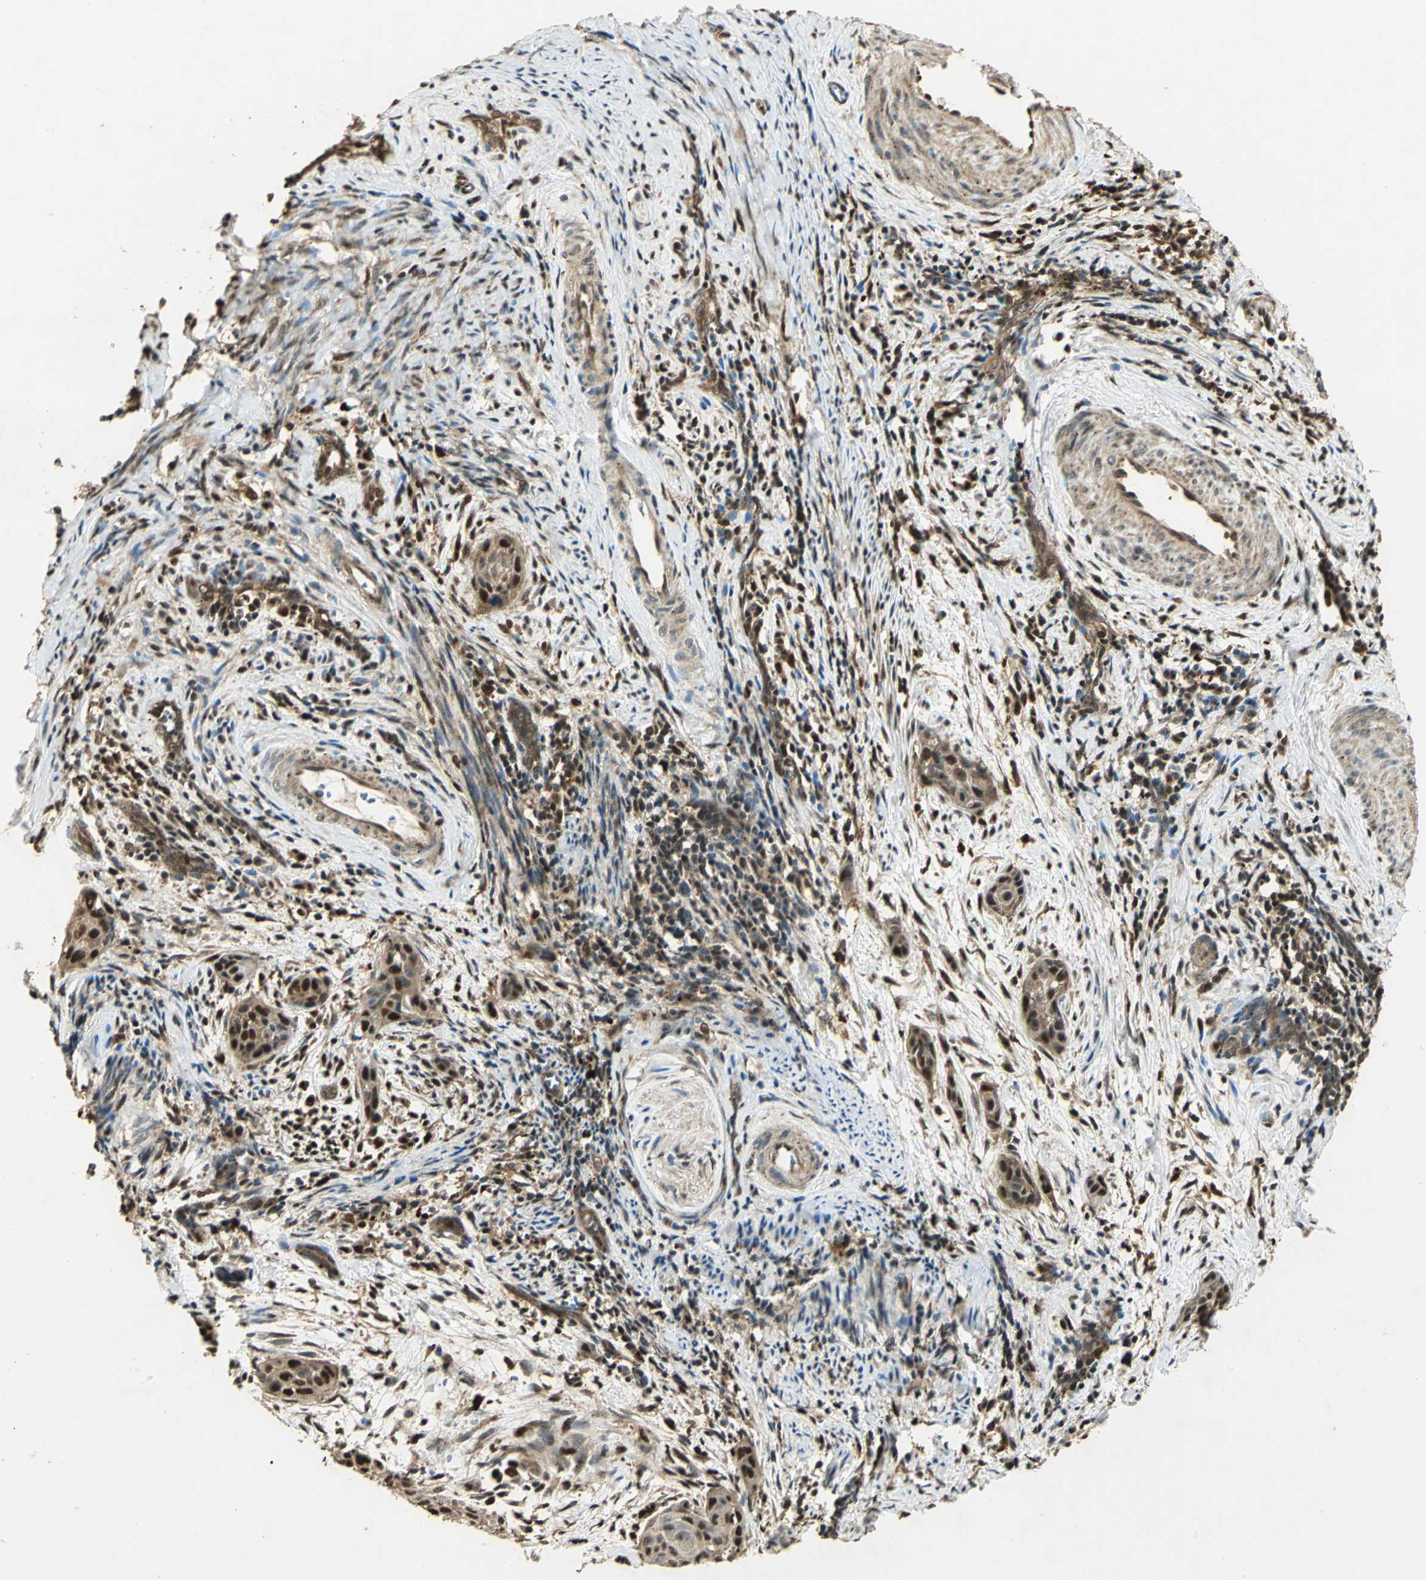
{"staining": {"intensity": "moderate", "quantity": ">75%", "location": "cytoplasmic/membranous,nuclear"}, "tissue": "cervical cancer", "cell_type": "Tumor cells", "image_type": "cancer", "snomed": [{"axis": "morphology", "description": "Squamous cell carcinoma, NOS"}, {"axis": "topography", "description": "Cervix"}], "caption": "Protein expression by IHC shows moderate cytoplasmic/membranous and nuclear staining in about >75% of tumor cells in cervical cancer. (brown staining indicates protein expression, while blue staining denotes nuclei).", "gene": "PPP1R13L", "patient": {"sex": "female", "age": 33}}